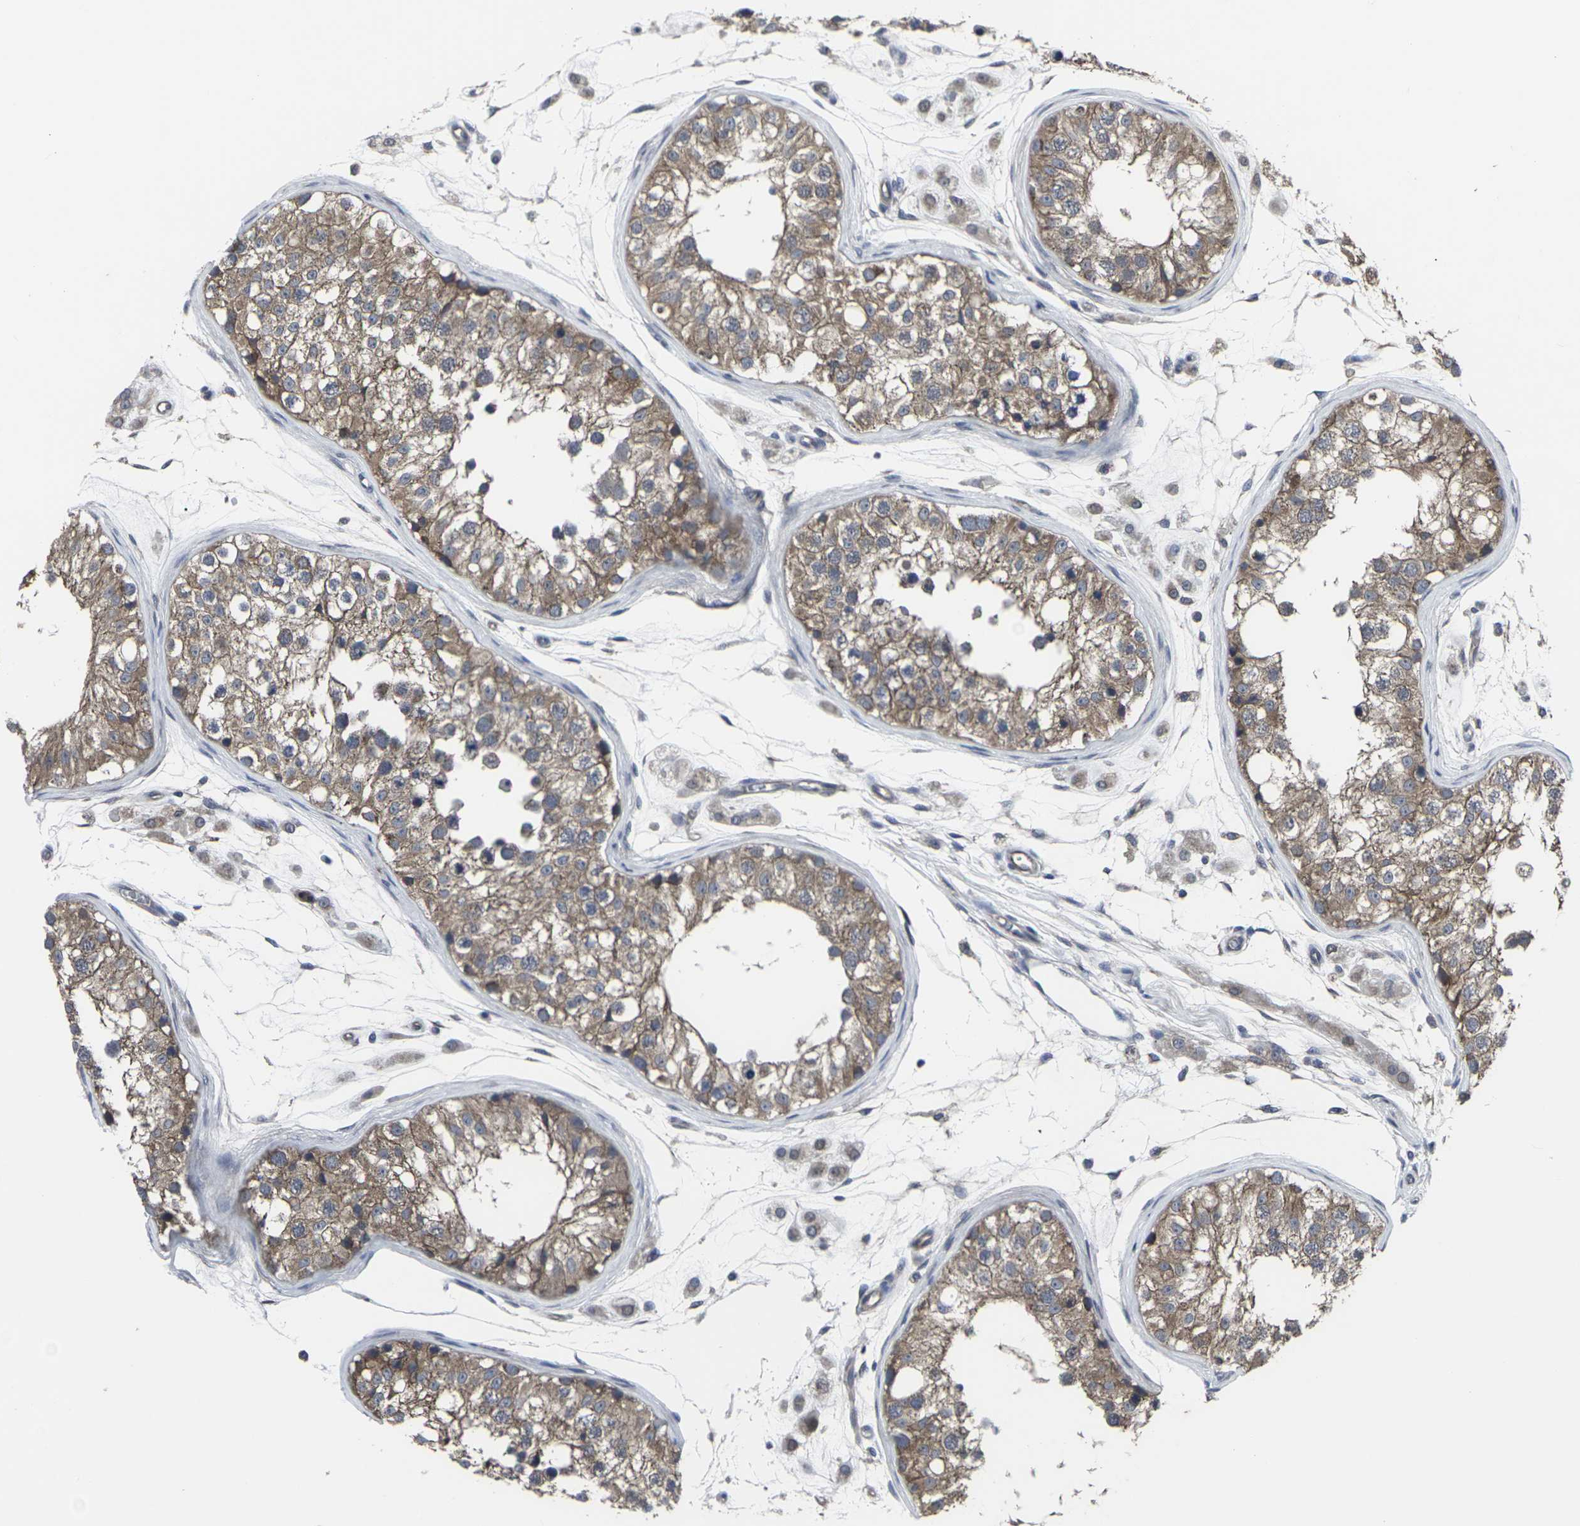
{"staining": {"intensity": "moderate", "quantity": ">75%", "location": "cytoplasmic/membranous"}, "tissue": "testis", "cell_type": "Cells in seminiferous ducts", "image_type": "normal", "snomed": [{"axis": "morphology", "description": "Normal tissue, NOS"}, {"axis": "morphology", "description": "Adenocarcinoma, metastatic, NOS"}, {"axis": "topography", "description": "Testis"}], "caption": "Immunohistochemistry (IHC) of unremarkable human testis reveals medium levels of moderate cytoplasmic/membranous staining in about >75% of cells in seminiferous ducts.", "gene": "MAPKAPK2", "patient": {"sex": "male", "age": 26}}